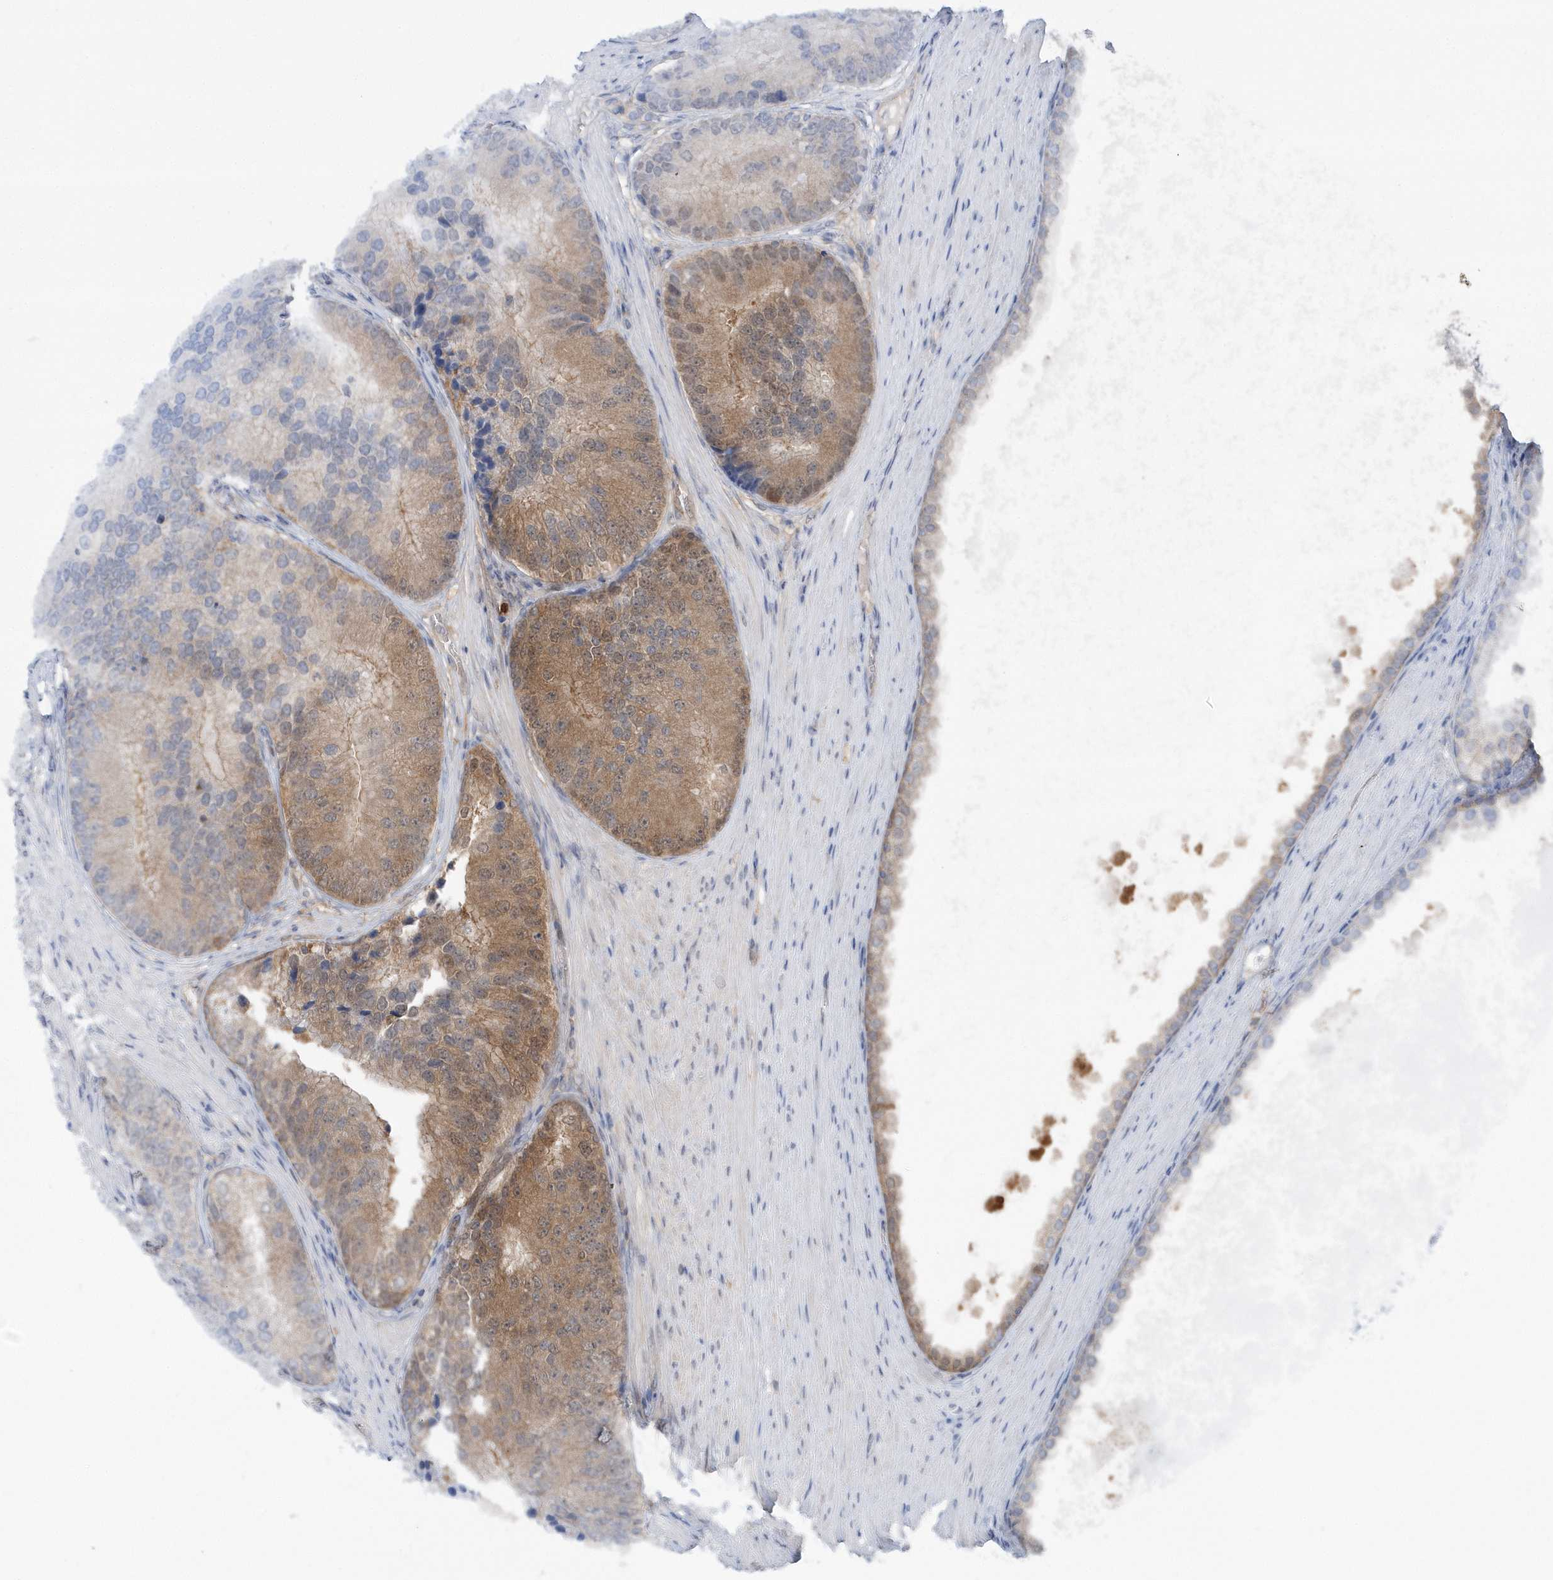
{"staining": {"intensity": "moderate", "quantity": "25%-75%", "location": "cytoplasmic/membranous"}, "tissue": "prostate cancer", "cell_type": "Tumor cells", "image_type": "cancer", "snomed": [{"axis": "morphology", "description": "Adenocarcinoma, High grade"}, {"axis": "topography", "description": "Prostate"}], "caption": "A brown stain highlights moderate cytoplasmic/membranous positivity of a protein in human prostate cancer tumor cells.", "gene": "RNF7", "patient": {"sex": "male", "age": 70}}